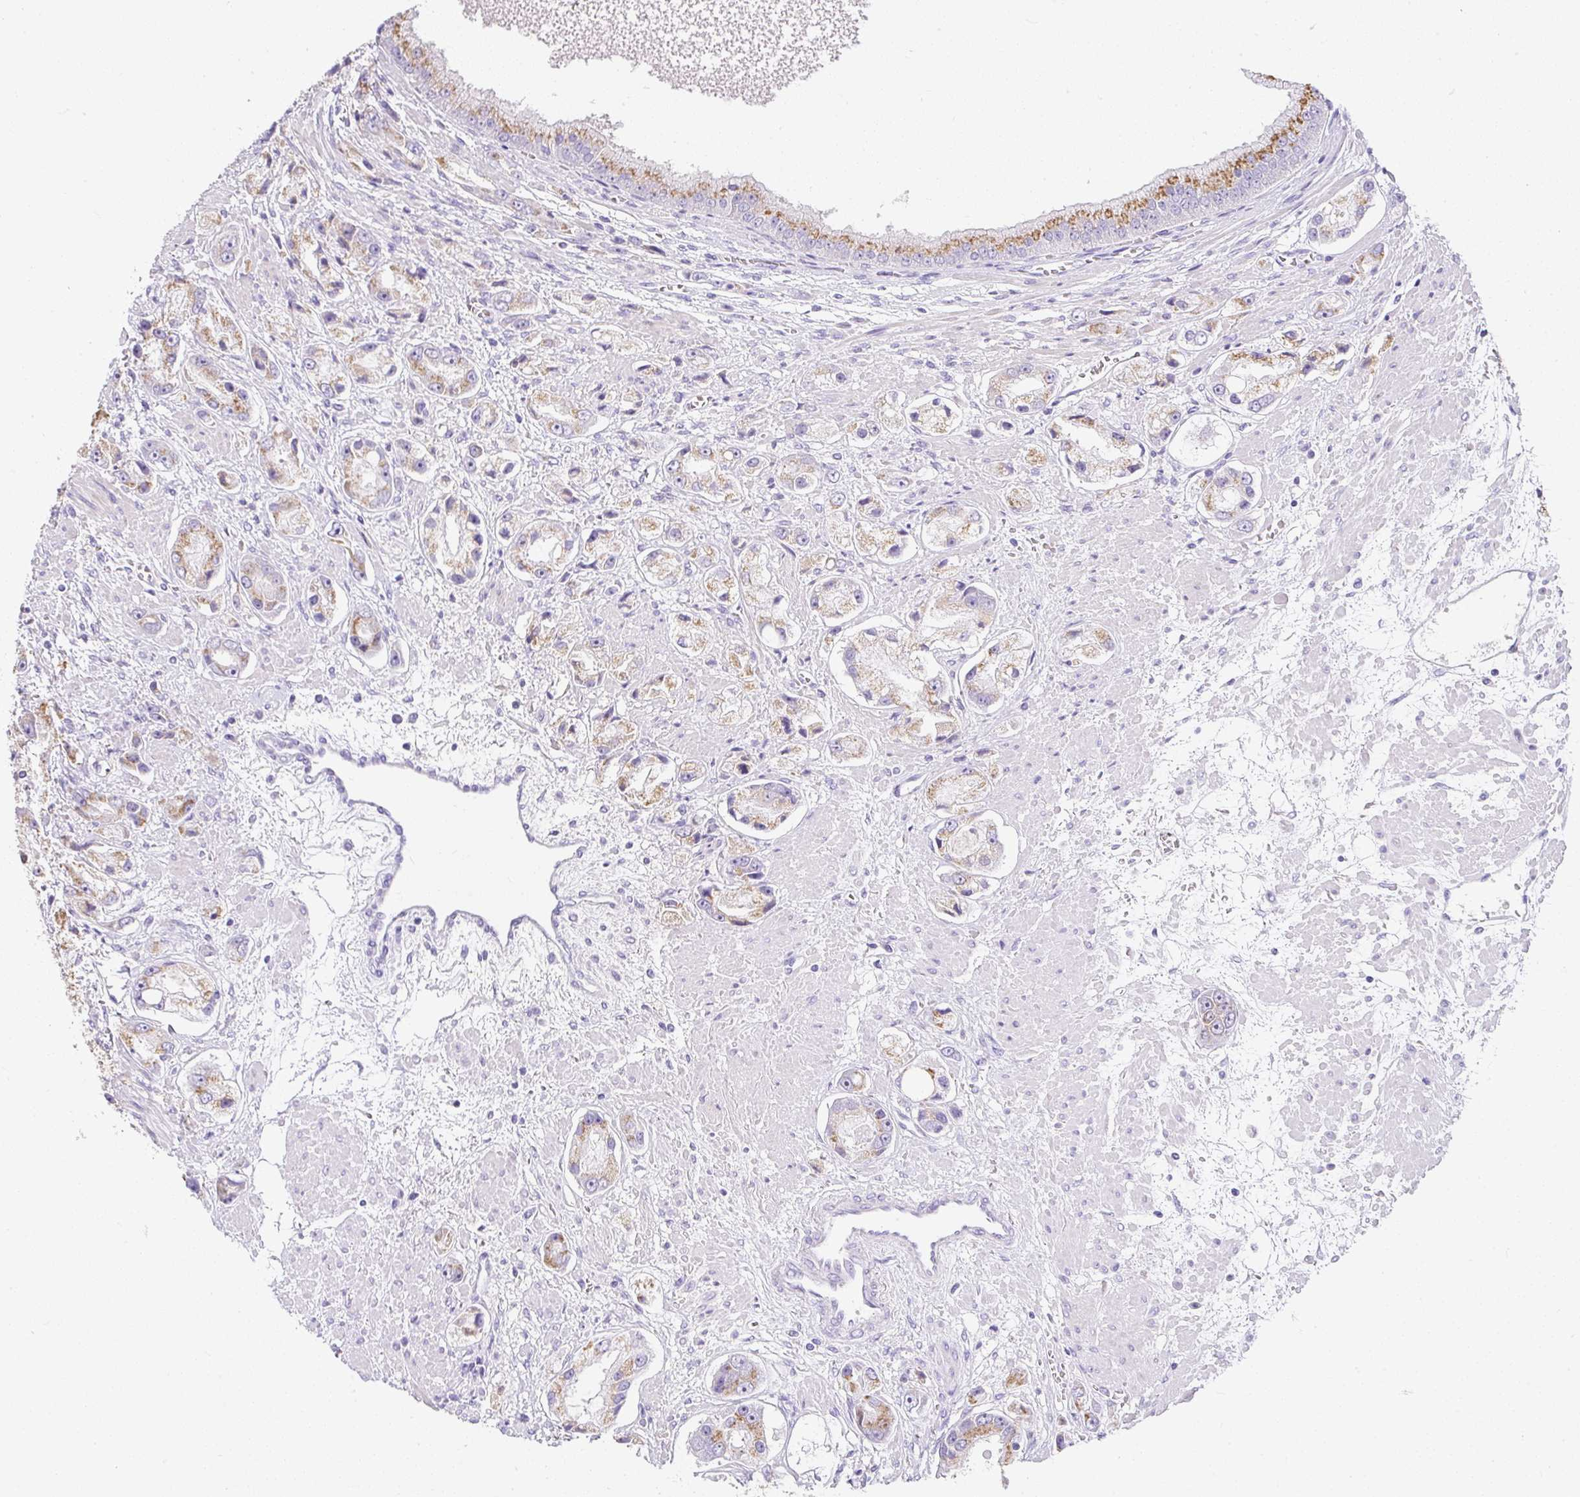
{"staining": {"intensity": "moderate", "quantity": "25%-75%", "location": "cytoplasmic/membranous"}, "tissue": "prostate cancer", "cell_type": "Tumor cells", "image_type": "cancer", "snomed": [{"axis": "morphology", "description": "Adenocarcinoma, High grade"}, {"axis": "topography", "description": "Prostate"}], "caption": "Immunohistochemical staining of prostate cancer exhibits moderate cytoplasmic/membranous protein positivity in about 25%-75% of tumor cells. (DAB (3,3'-diaminobenzidine) = brown stain, brightfield microscopy at high magnification).", "gene": "DTX4", "patient": {"sex": "male", "age": 67}}